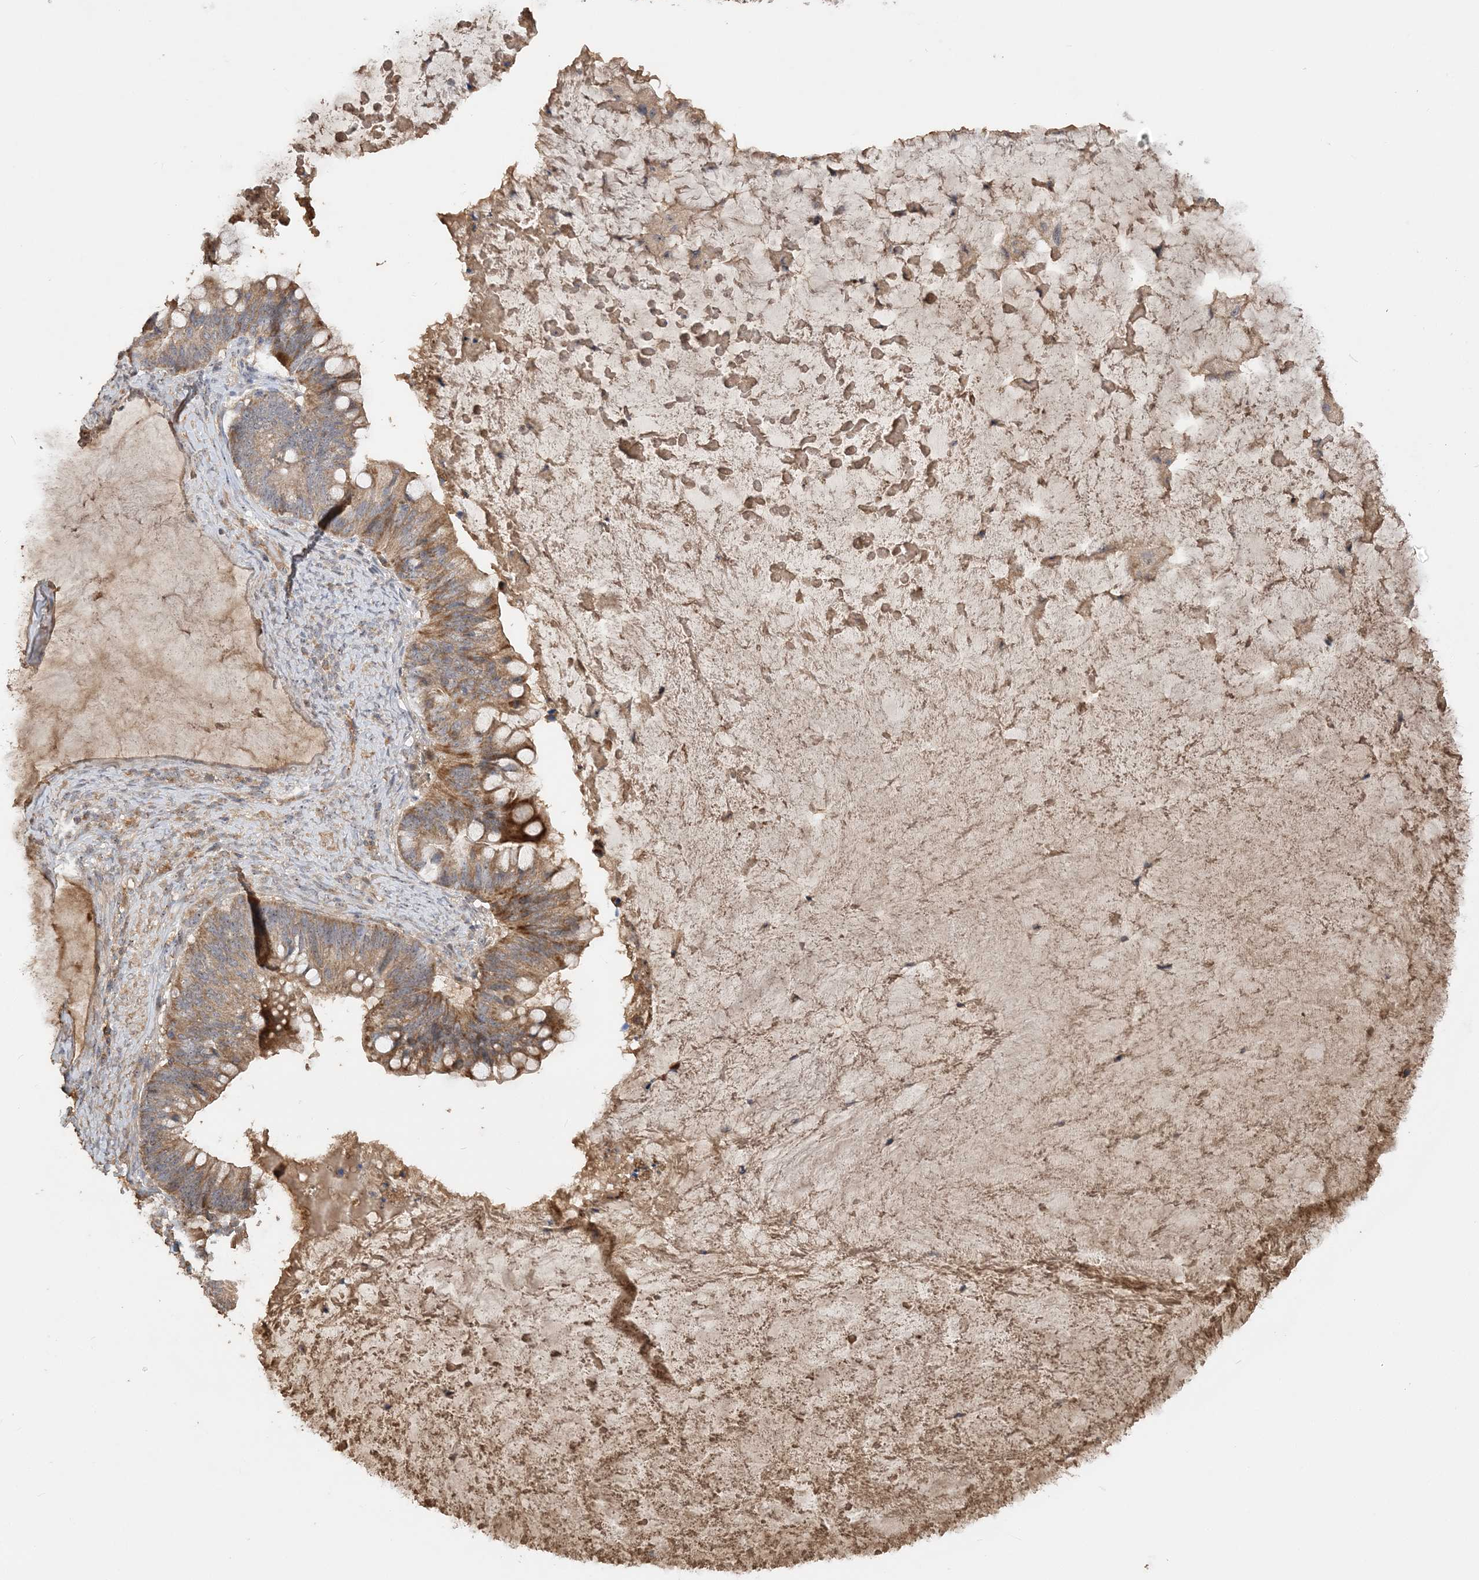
{"staining": {"intensity": "moderate", "quantity": ">75%", "location": "cytoplasmic/membranous"}, "tissue": "ovarian cancer", "cell_type": "Tumor cells", "image_type": "cancer", "snomed": [{"axis": "morphology", "description": "Cystadenocarcinoma, mucinous, NOS"}, {"axis": "topography", "description": "Ovary"}], "caption": "DAB (3,3'-diaminobenzidine) immunohistochemical staining of ovarian mucinous cystadenocarcinoma exhibits moderate cytoplasmic/membranous protein staining in approximately >75% of tumor cells.", "gene": "GRINA", "patient": {"sex": "female", "age": 61}}